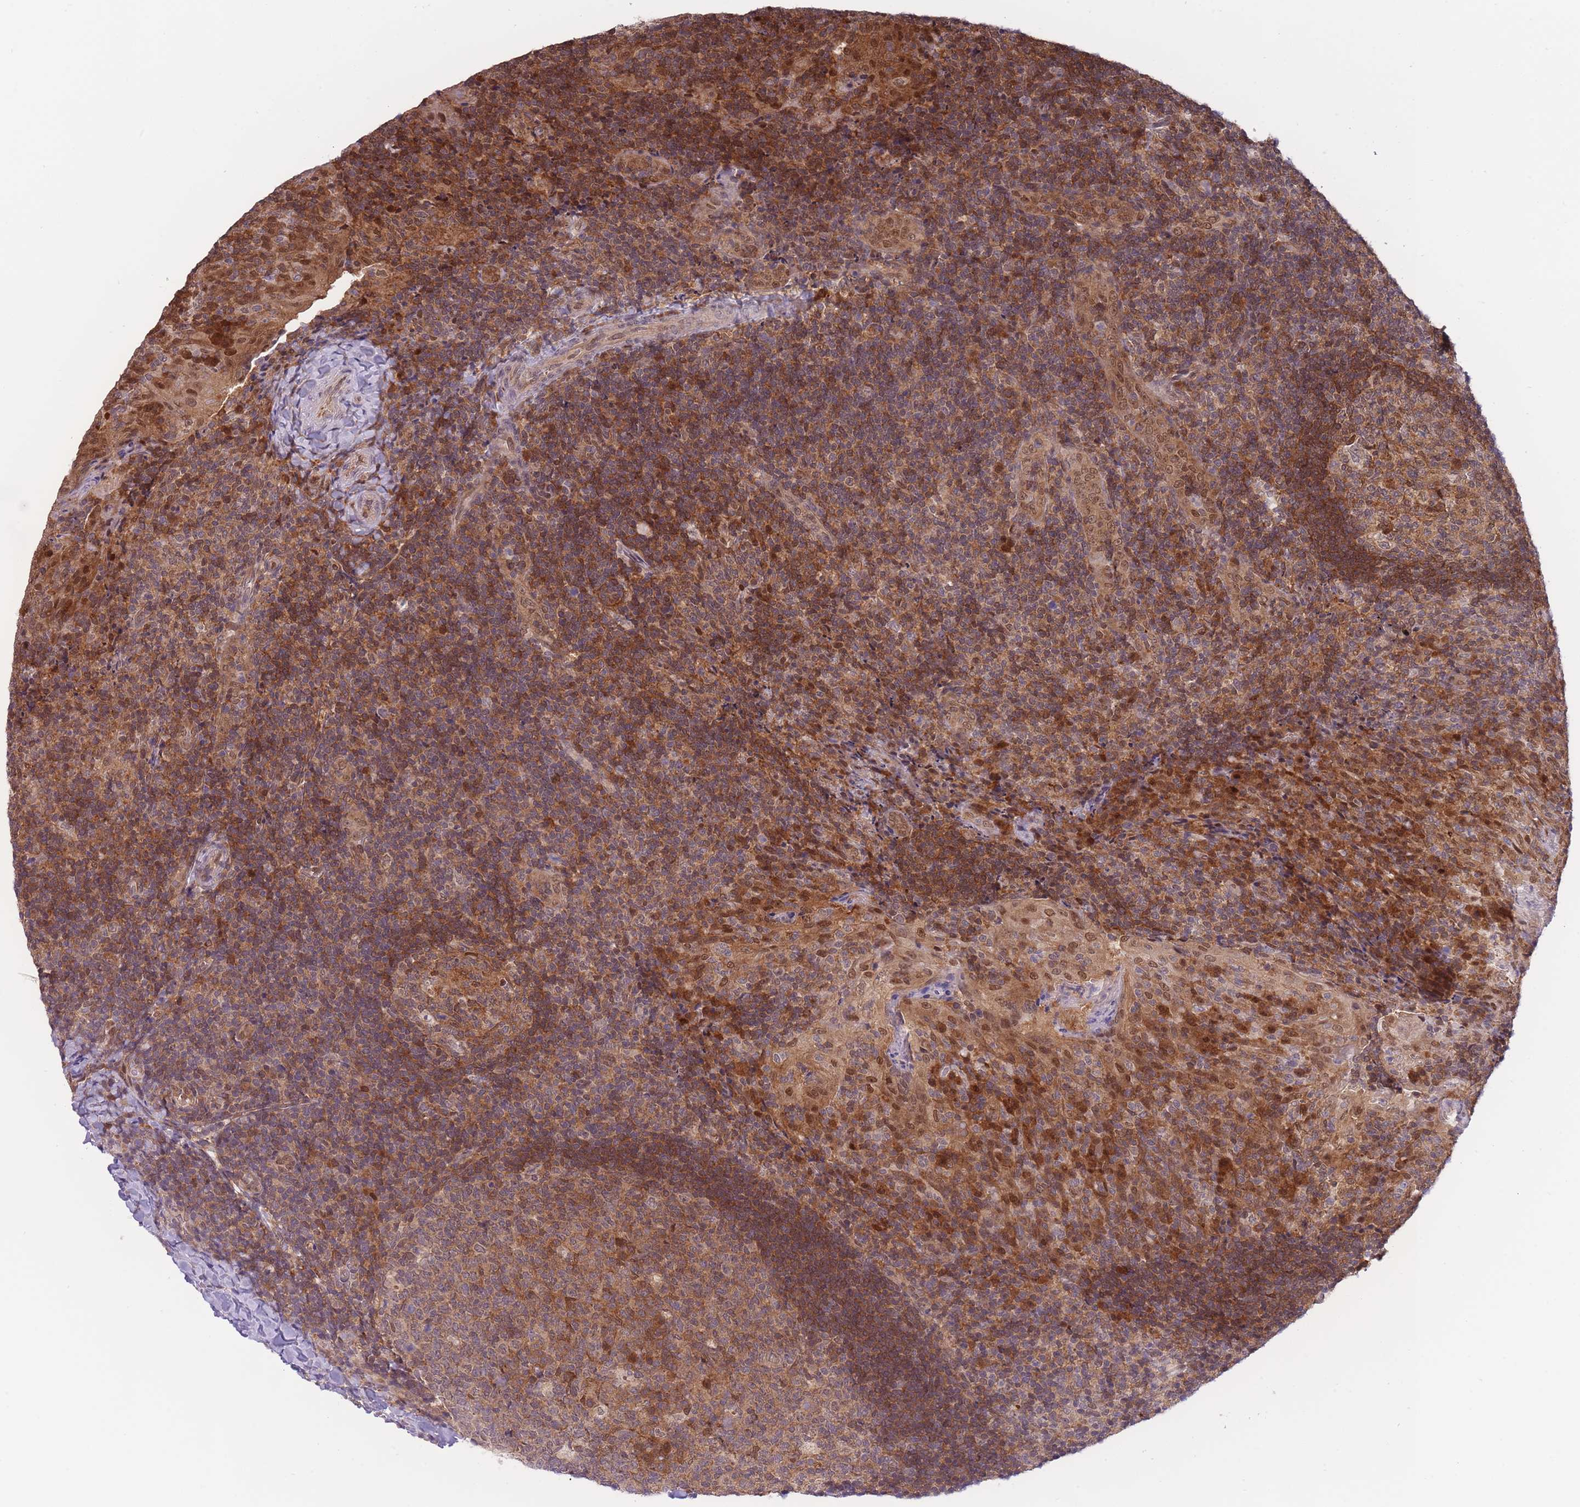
{"staining": {"intensity": "weak", "quantity": ">75%", "location": "cytoplasmic/membranous"}, "tissue": "tonsil", "cell_type": "Germinal center cells", "image_type": "normal", "snomed": [{"axis": "morphology", "description": "Normal tissue, NOS"}, {"axis": "topography", "description": "Tonsil"}], "caption": "Immunohistochemistry (DAB (3,3'-diaminobenzidine)) staining of unremarkable tonsil reveals weak cytoplasmic/membranous protein positivity in about >75% of germinal center cells.", "gene": "NSFL1C", "patient": {"sex": "male", "age": 17}}